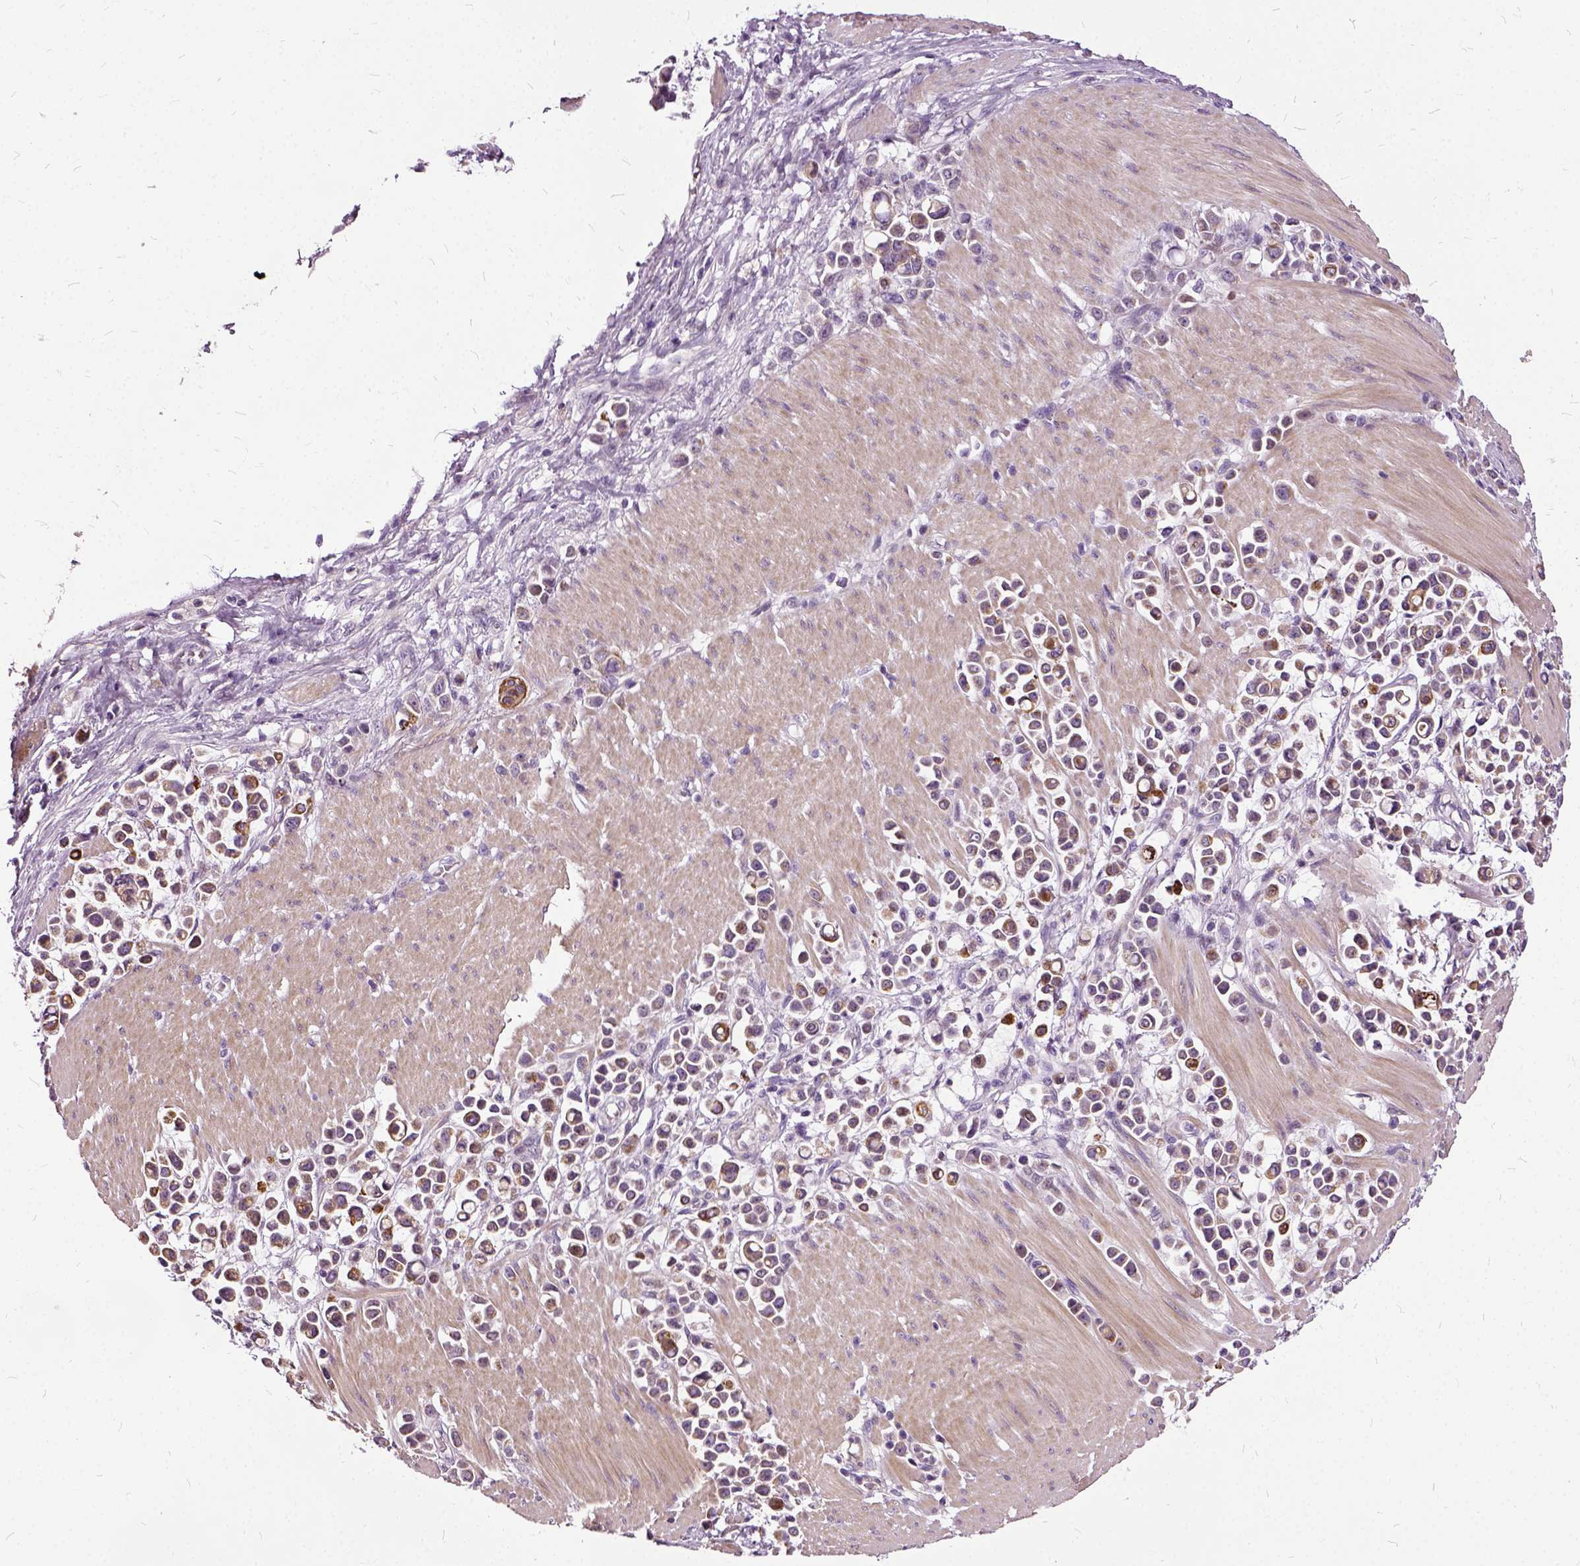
{"staining": {"intensity": "moderate", "quantity": "25%-75%", "location": "cytoplasmic/membranous"}, "tissue": "stomach cancer", "cell_type": "Tumor cells", "image_type": "cancer", "snomed": [{"axis": "morphology", "description": "Adenocarcinoma, NOS"}, {"axis": "topography", "description": "Stomach"}], "caption": "Immunohistochemical staining of human stomach adenocarcinoma shows medium levels of moderate cytoplasmic/membranous protein staining in approximately 25%-75% of tumor cells. (Stains: DAB (3,3'-diaminobenzidine) in brown, nuclei in blue, Microscopy: brightfield microscopy at high magnification).", "gene": "ILRUN", "patient": {"sex": "male", "age": 82}}